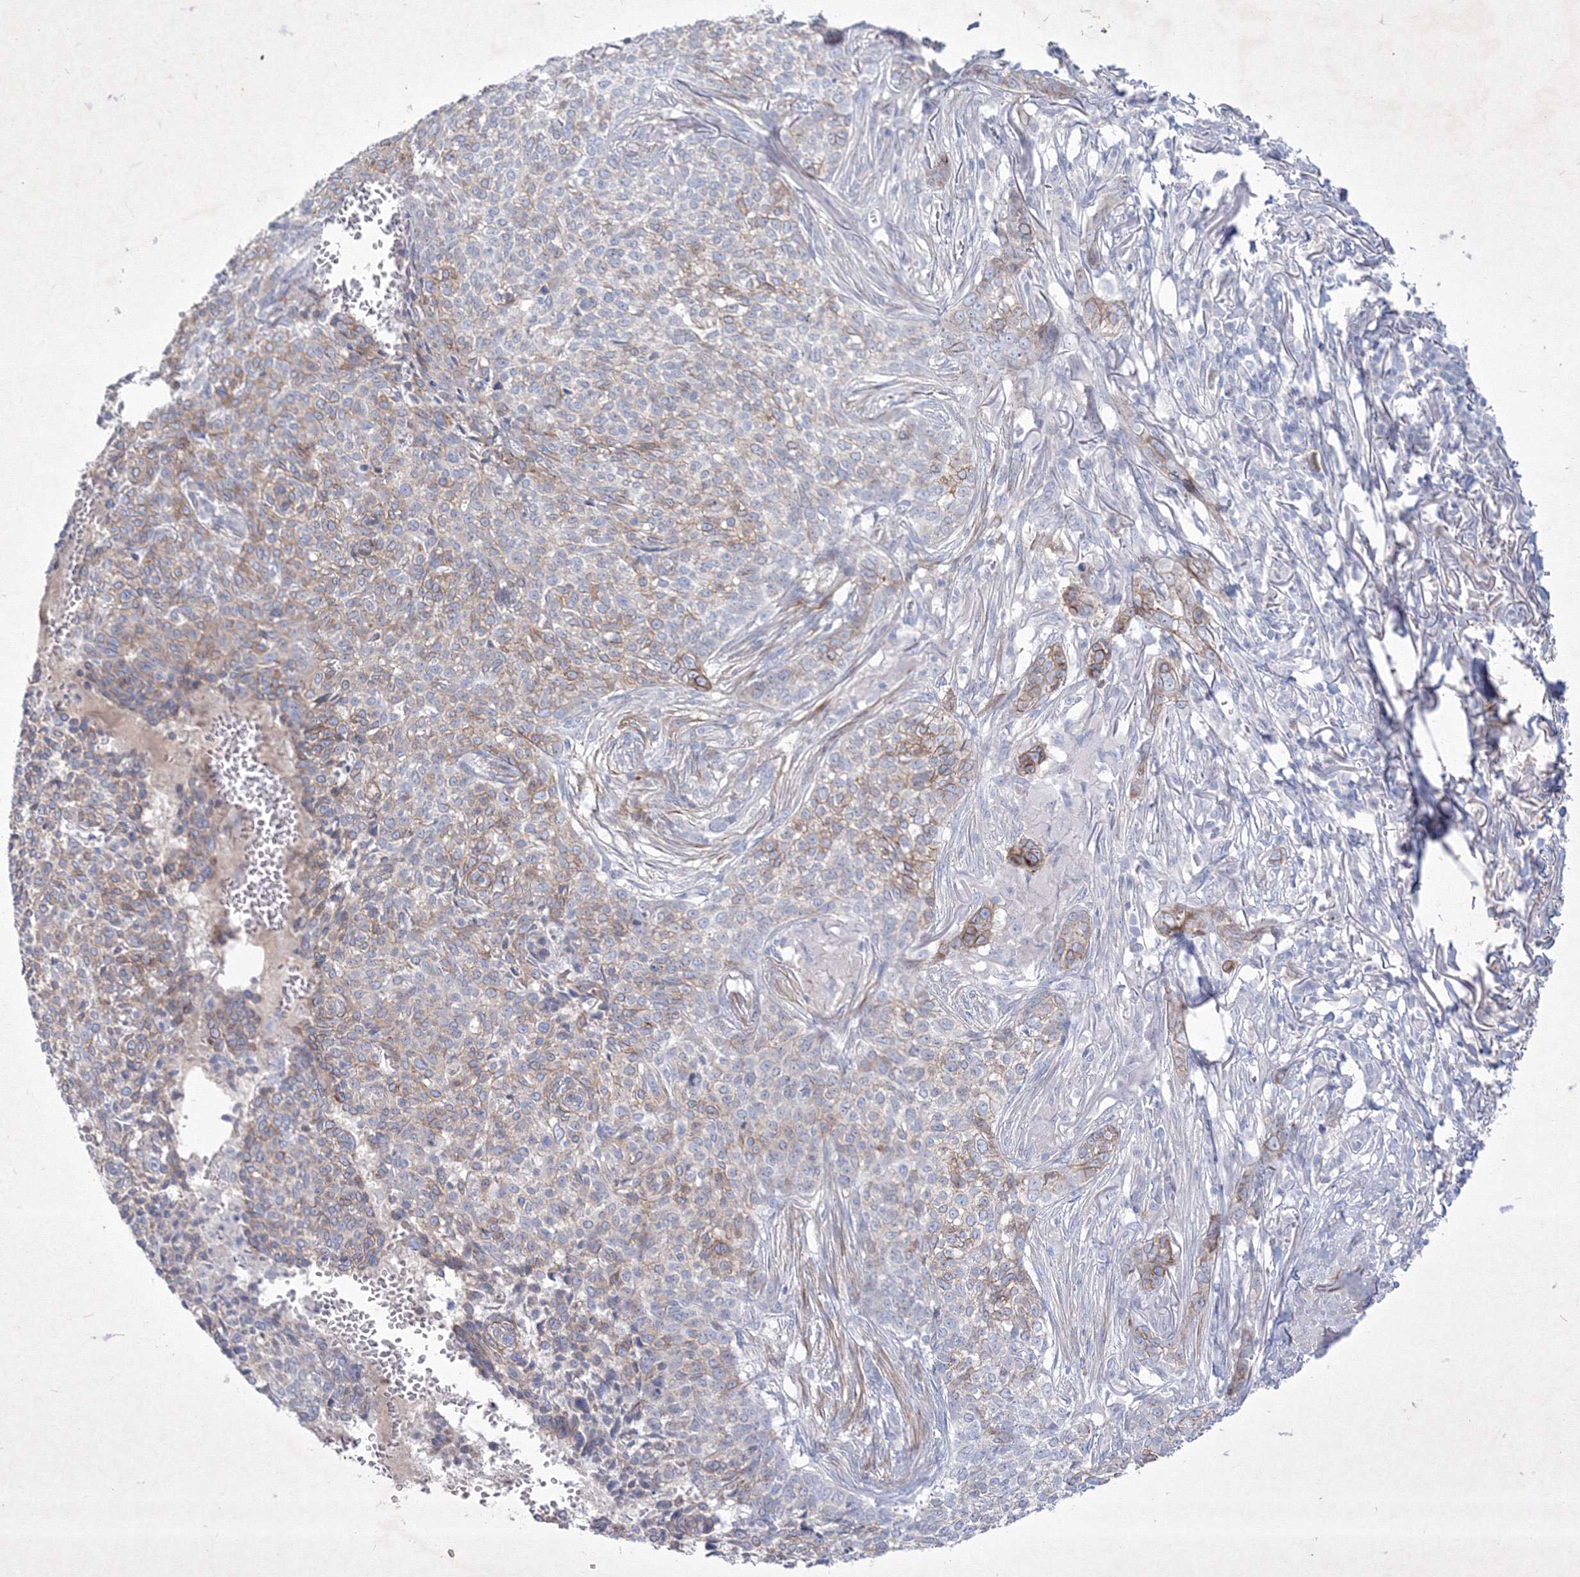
{"staining": {"intensity": "moderate", "quantity": "25%-75%", "location": "cytoplasmic/membranous"}, "tissue": "skin cancer", "cell_type": "Tumor cells", "image_type": "cancer", "snomed": [{"axis": "morphology", "description": "Basal cell carcinoma"}, {"axis": "topography", "description": "Skin"}], "caption": "Skin cancer tissue demonstrates moderate cytoplasmic/membranous positivity in about 25%-75% of tumor cells", "gene": "TMEM139", "patient": {"sex": "male", "age": 85}}